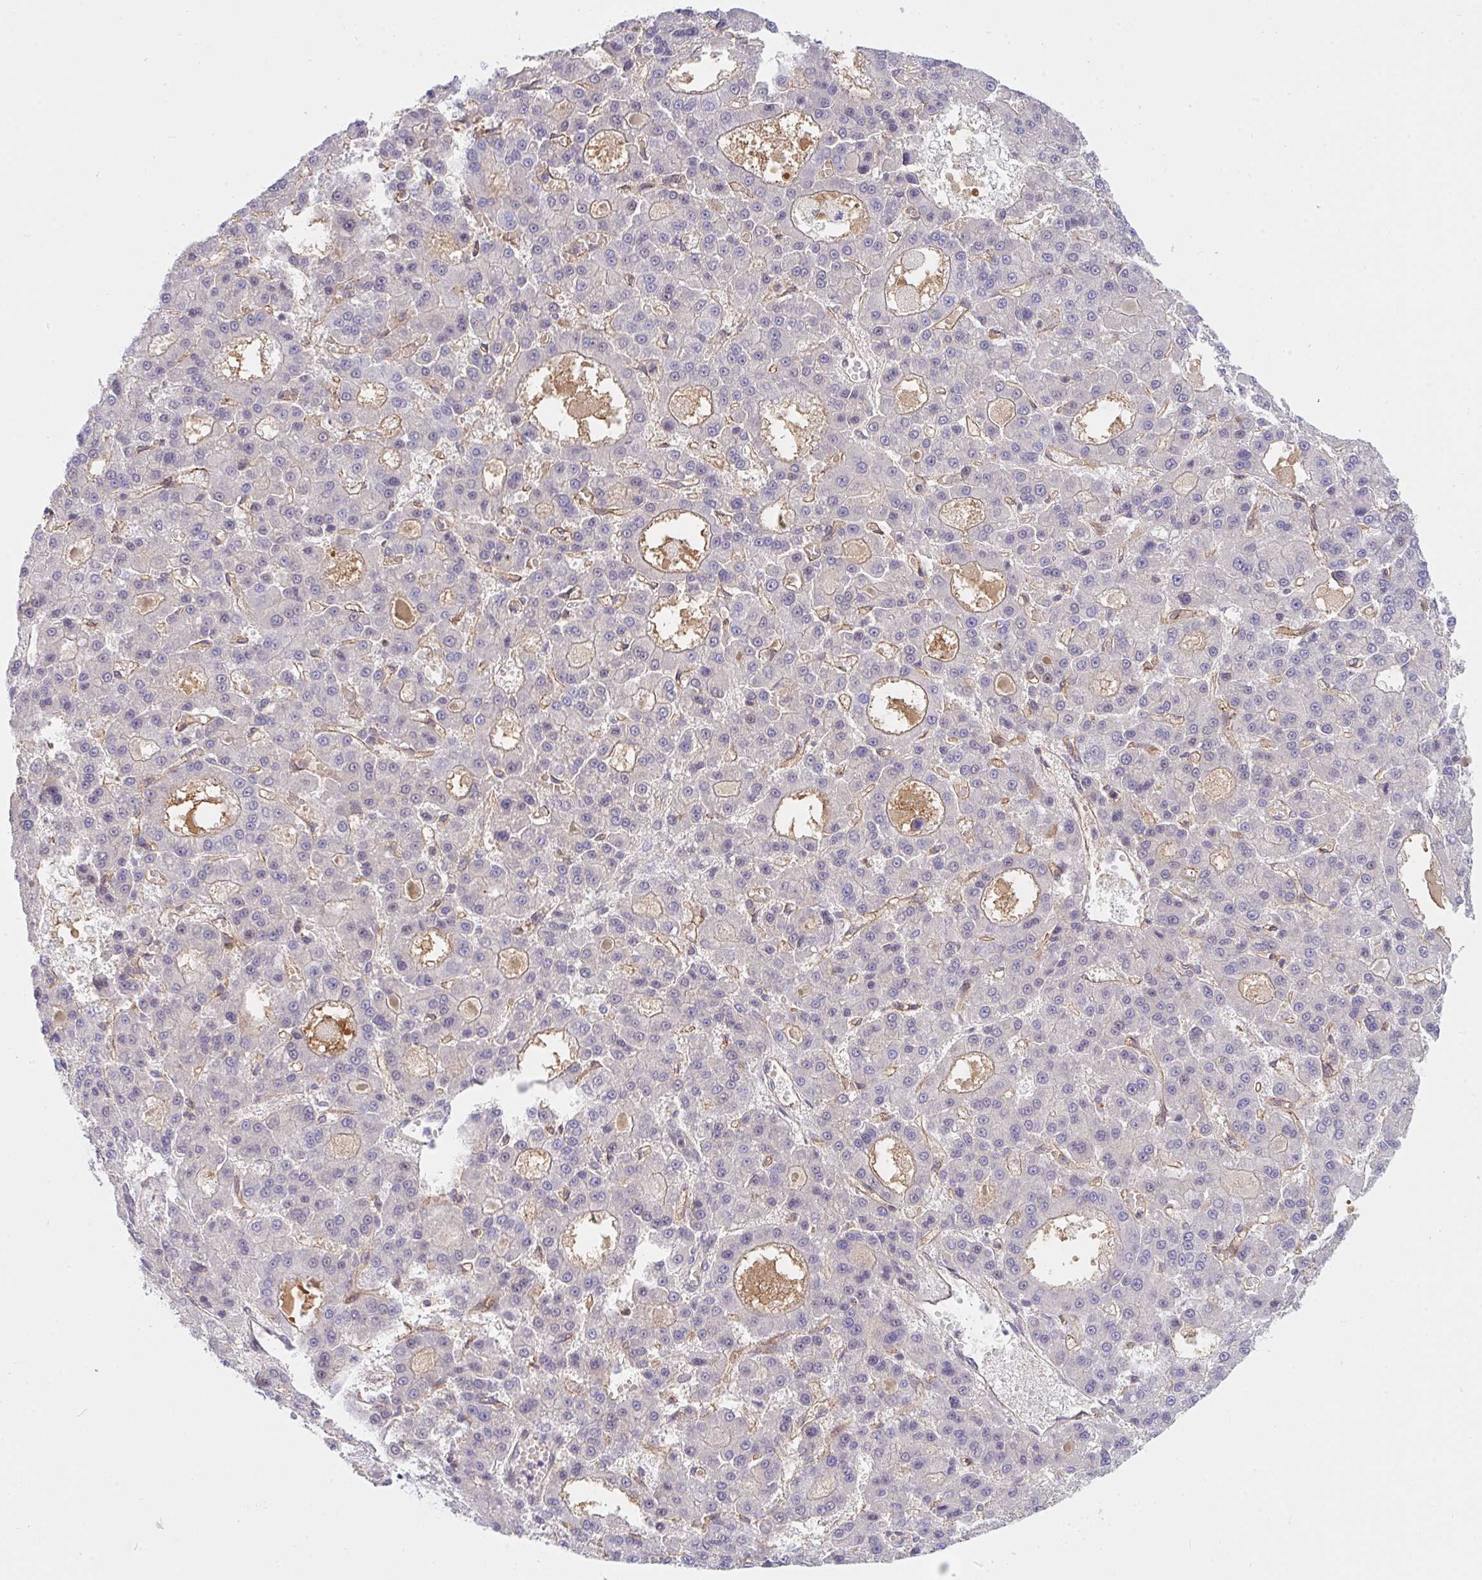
{"staining": {"intensity": "negative", "quantity": "none", "location": "none"}, "tissue": "liver cancer", "cell_type": "Tumor cells", "image_type": "cancer", "snomed": [{"axis": "morphology", "description": "Carcinoma, Hepatocellular, NOS"}, {"axis": "topography", "description": "Liver"}], "caption": "Histopathology image shows no protein positivity in tumor cells of hepatocellular carcinoma (liver) tissue.", "gene": "DSCAML1", "patient": {"sex": "male", "age": 70}}